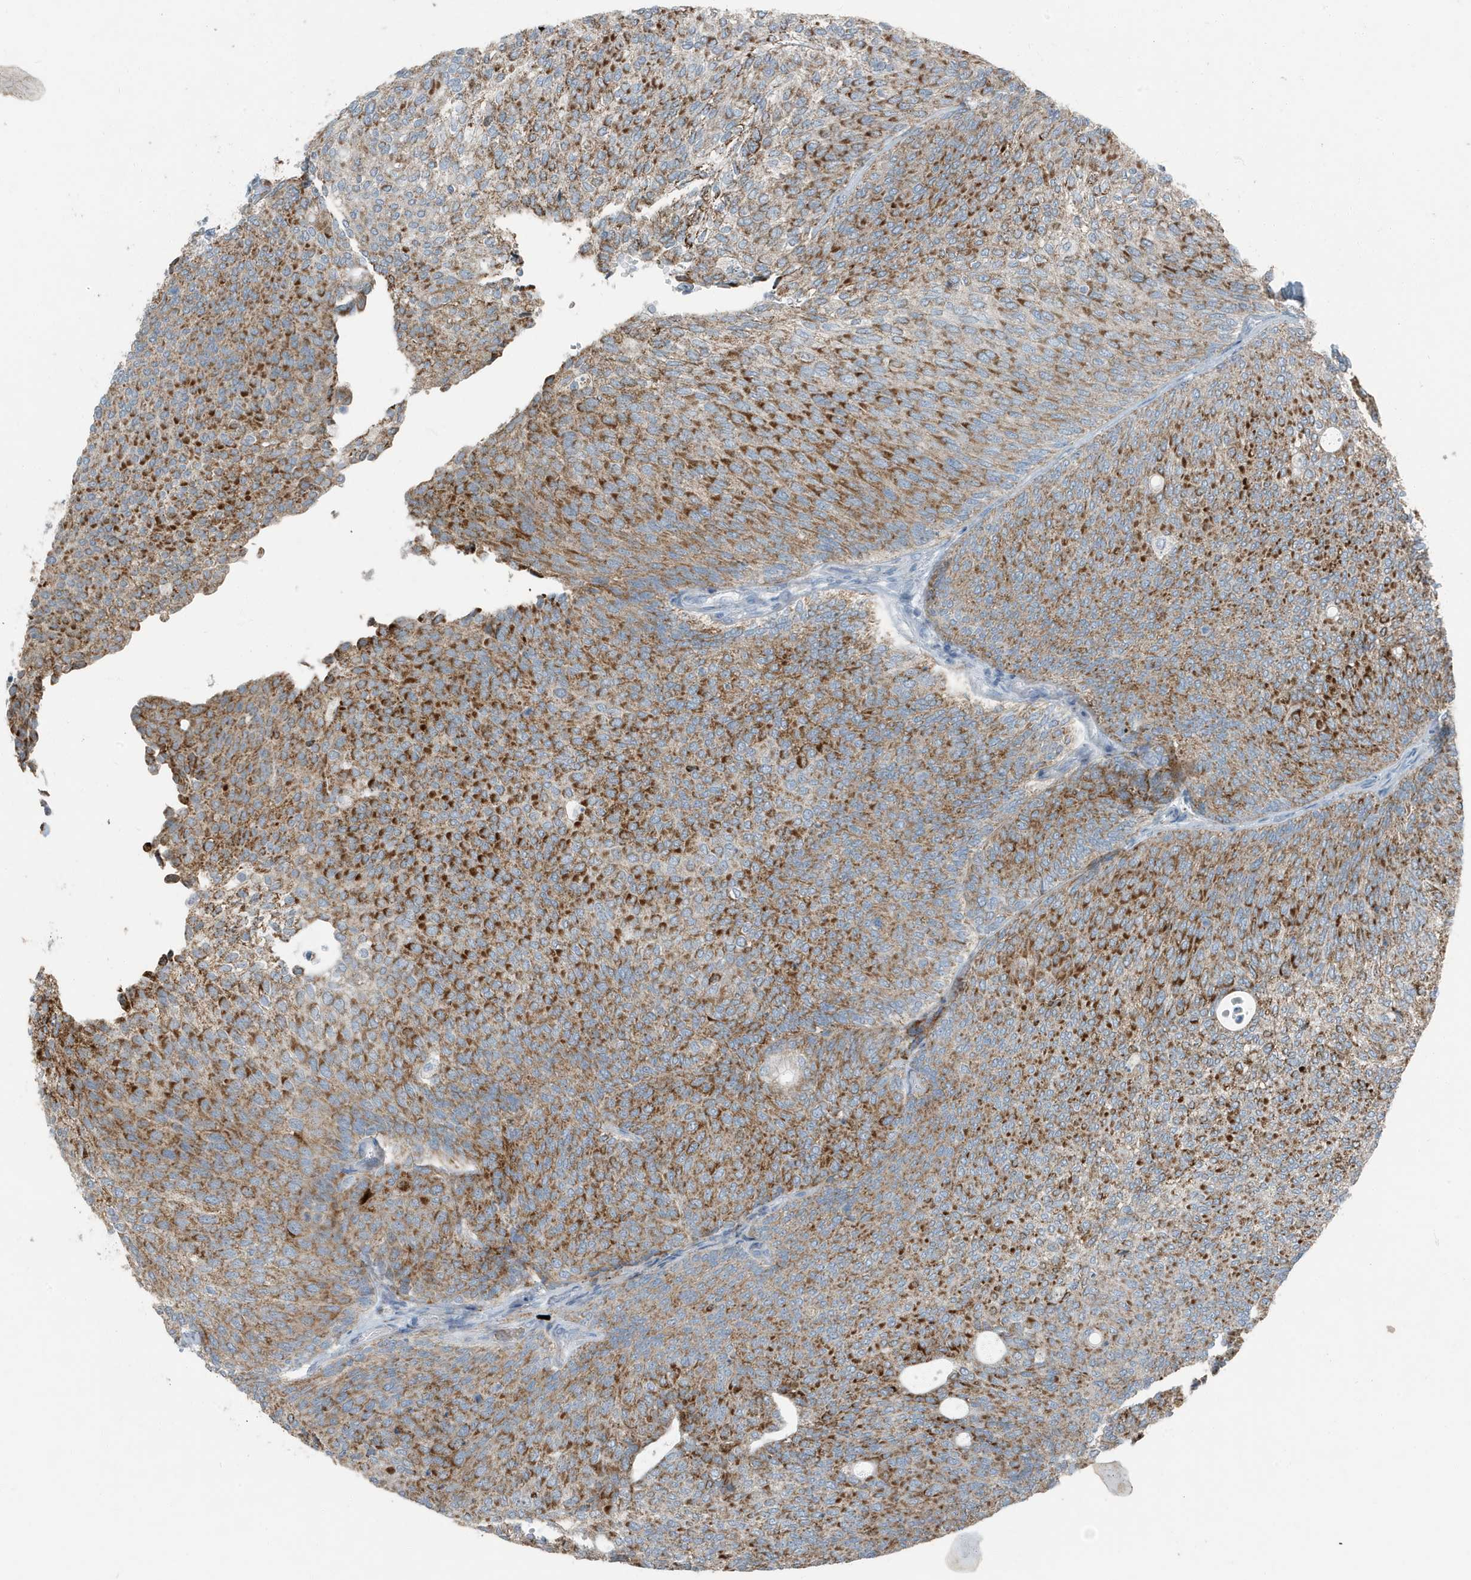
{"staining": {"intensity": "moderate", "quantity": ">75%", "location": "cytoplasmic/membranous"}, "tissue": "urothelial cancer", "cell_type": "Tumor cells", "image_type": "cancer", "snomed": [{"axis": "morphology", "description": "Urothelial carcinoma, Low grade"}, {"axis": "topography", "description": "Urinary bladder"}], "caption": "Protein expression by immunohistochemistry (IHC) shows moderate cytoplasmic/membranous staining in about >75% of tumor cells in urothelial cancer. The staining was performed using DAB (3,3'-diaminobenzidine), with brown indicating positive protein expression. Nuclei are stained blue with hematoxylin.", "gene": "FAM162A", "patient": {"sex": "female", "age": 79}}